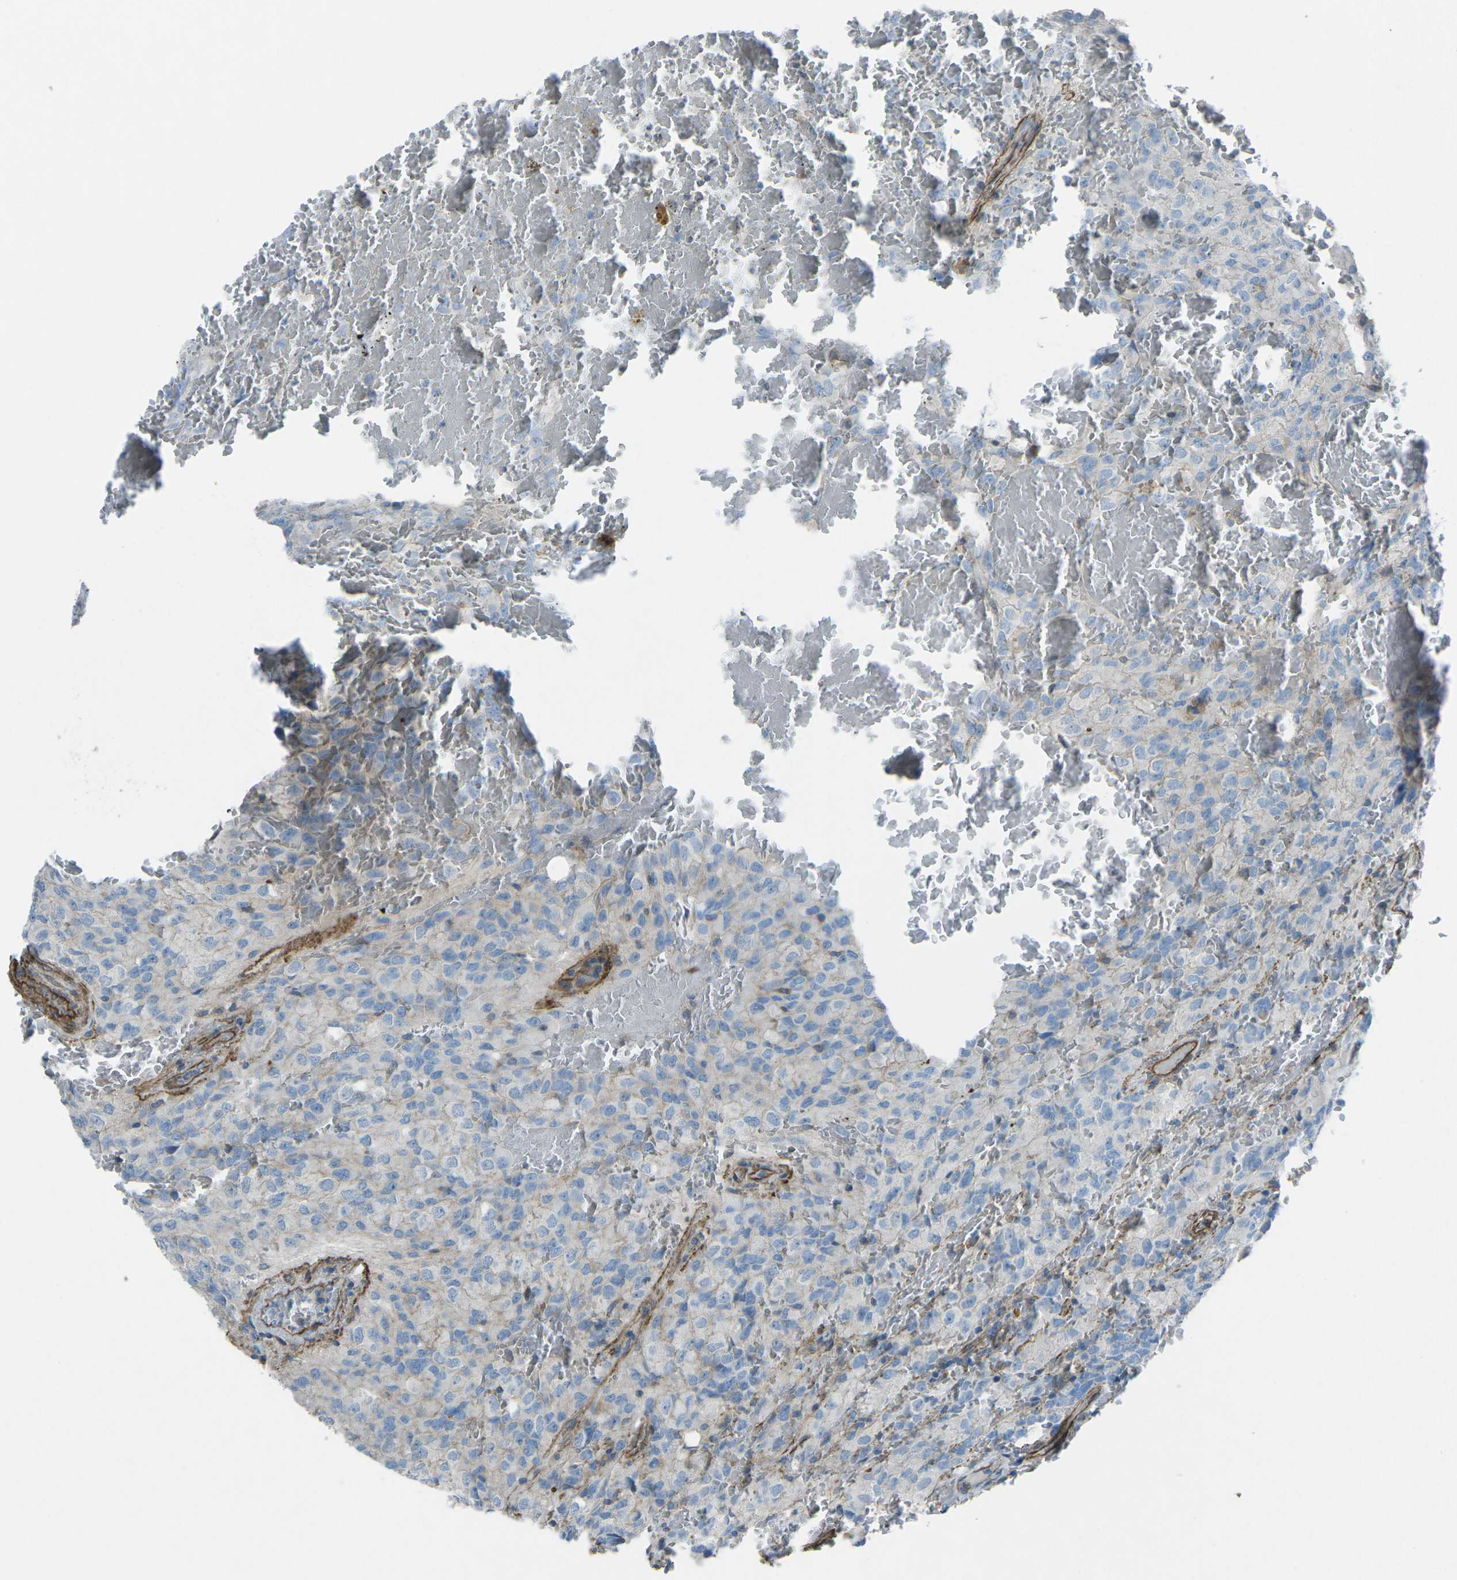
{"staining": {"intensity": "negative", "quantity": "none", "location": "none"}, "tissue": "glioma", "cell_type": "Tumor cells", "image_type": "cancer", "snomed": [{"axis": "morphology", "description": "Glioma, malignant, High grade"}, {"axis": "topography", "description": "Brain"}], "caption": "Micrograph shows no significant protein expression in tumor cells of glioma.", "gene": "UTRN", "patient": {"sex": "male", "age": 32}}